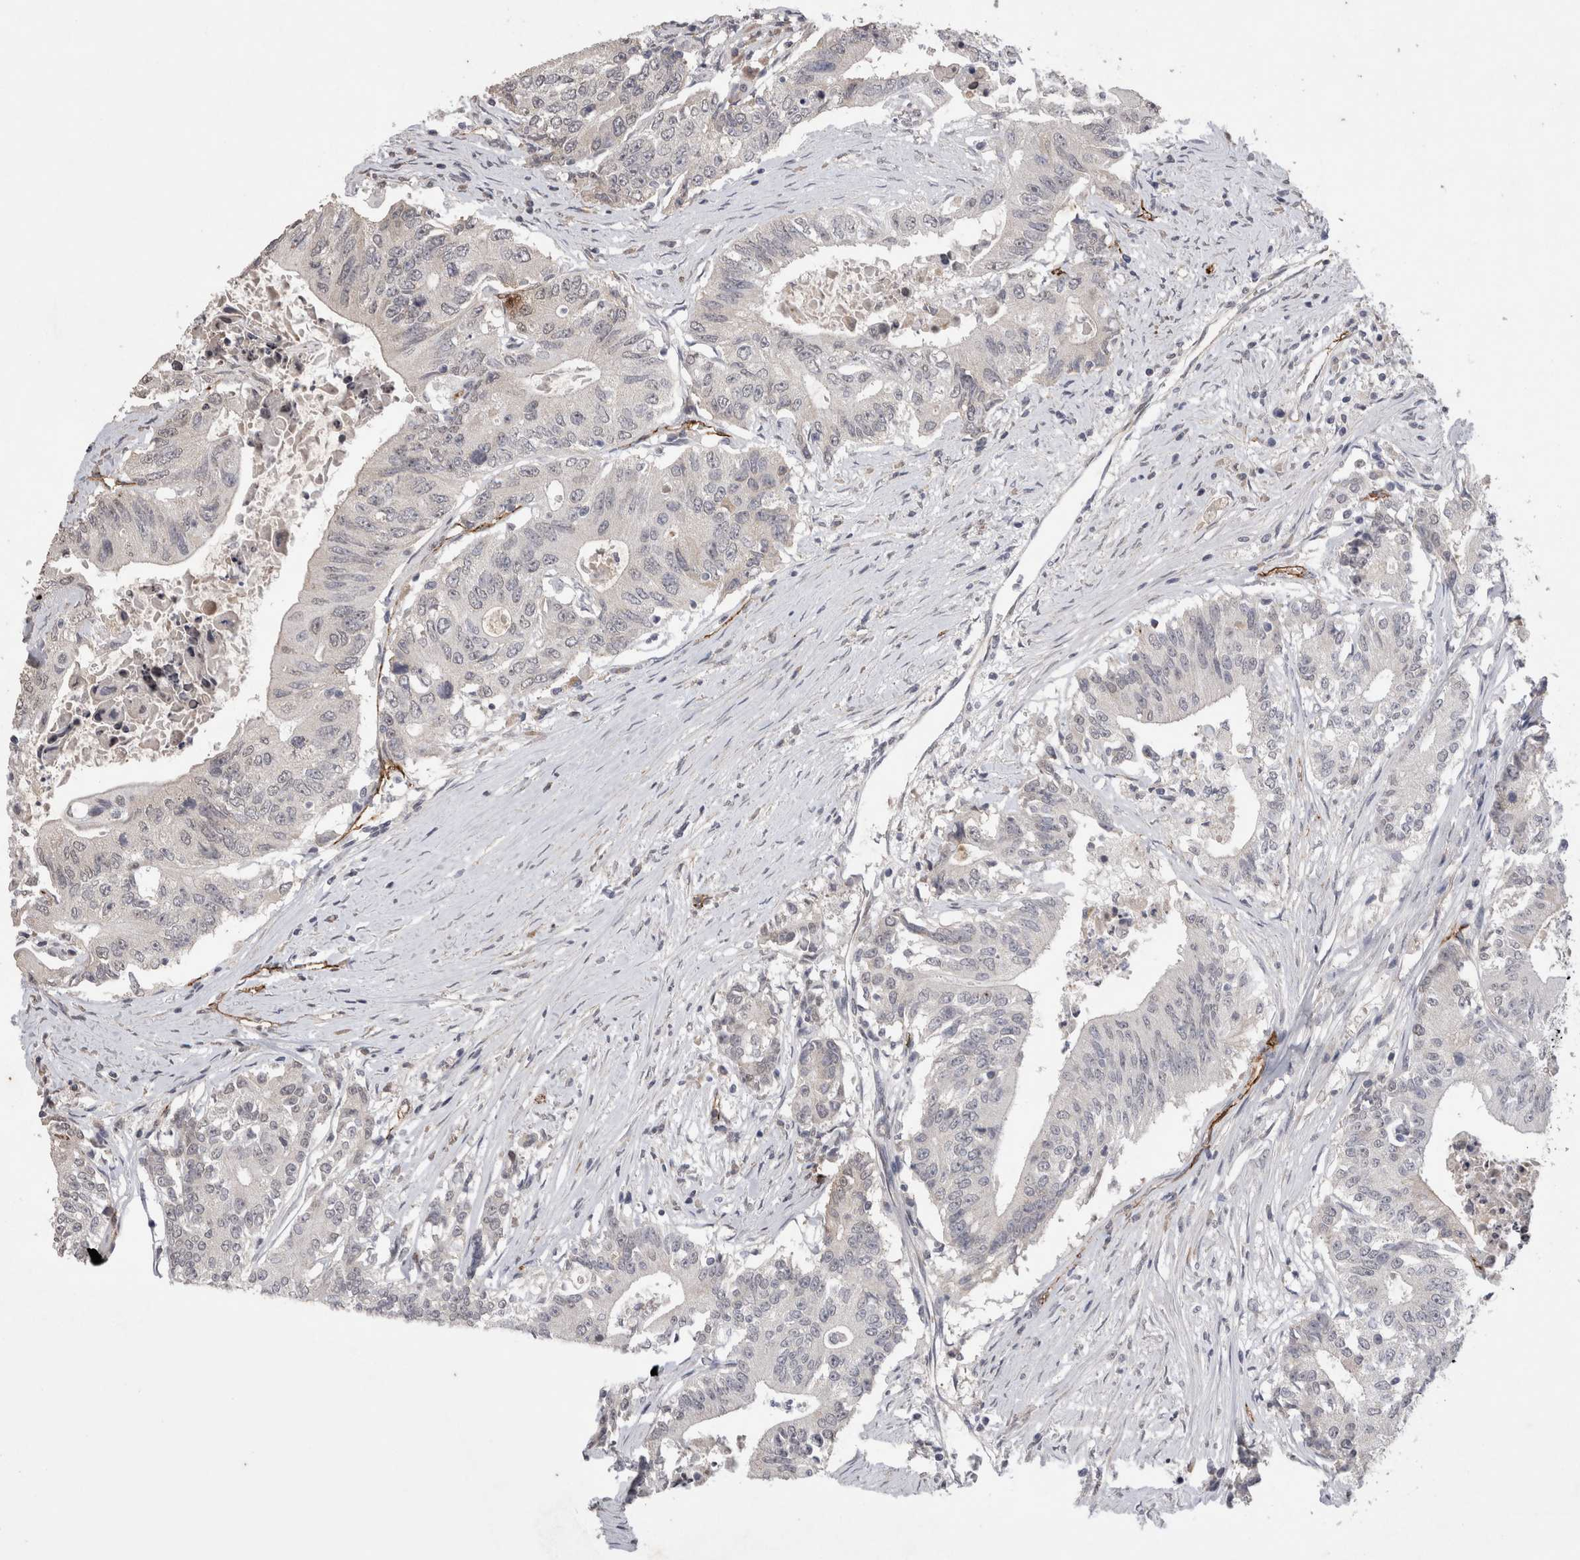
{"staining": {"intensity": "negative", "quantity": "none", "location": "none"}, "tissue": "colorectal cancer", "cell_type": "Tumor cells", "image_type": "cancer", "snomed": [{"axis": "morphology", "description": "Adenocarcinoma, NOS"}, {"axis": "topography", "description": "Colon"}], "caption": "This is an immunohistochemistry image of human colorectal cancer (adenocarcinoma). There is no positivity in tumor cells.", "gene": "CDH13", "patient": {"sex": "female", "age": 77}}